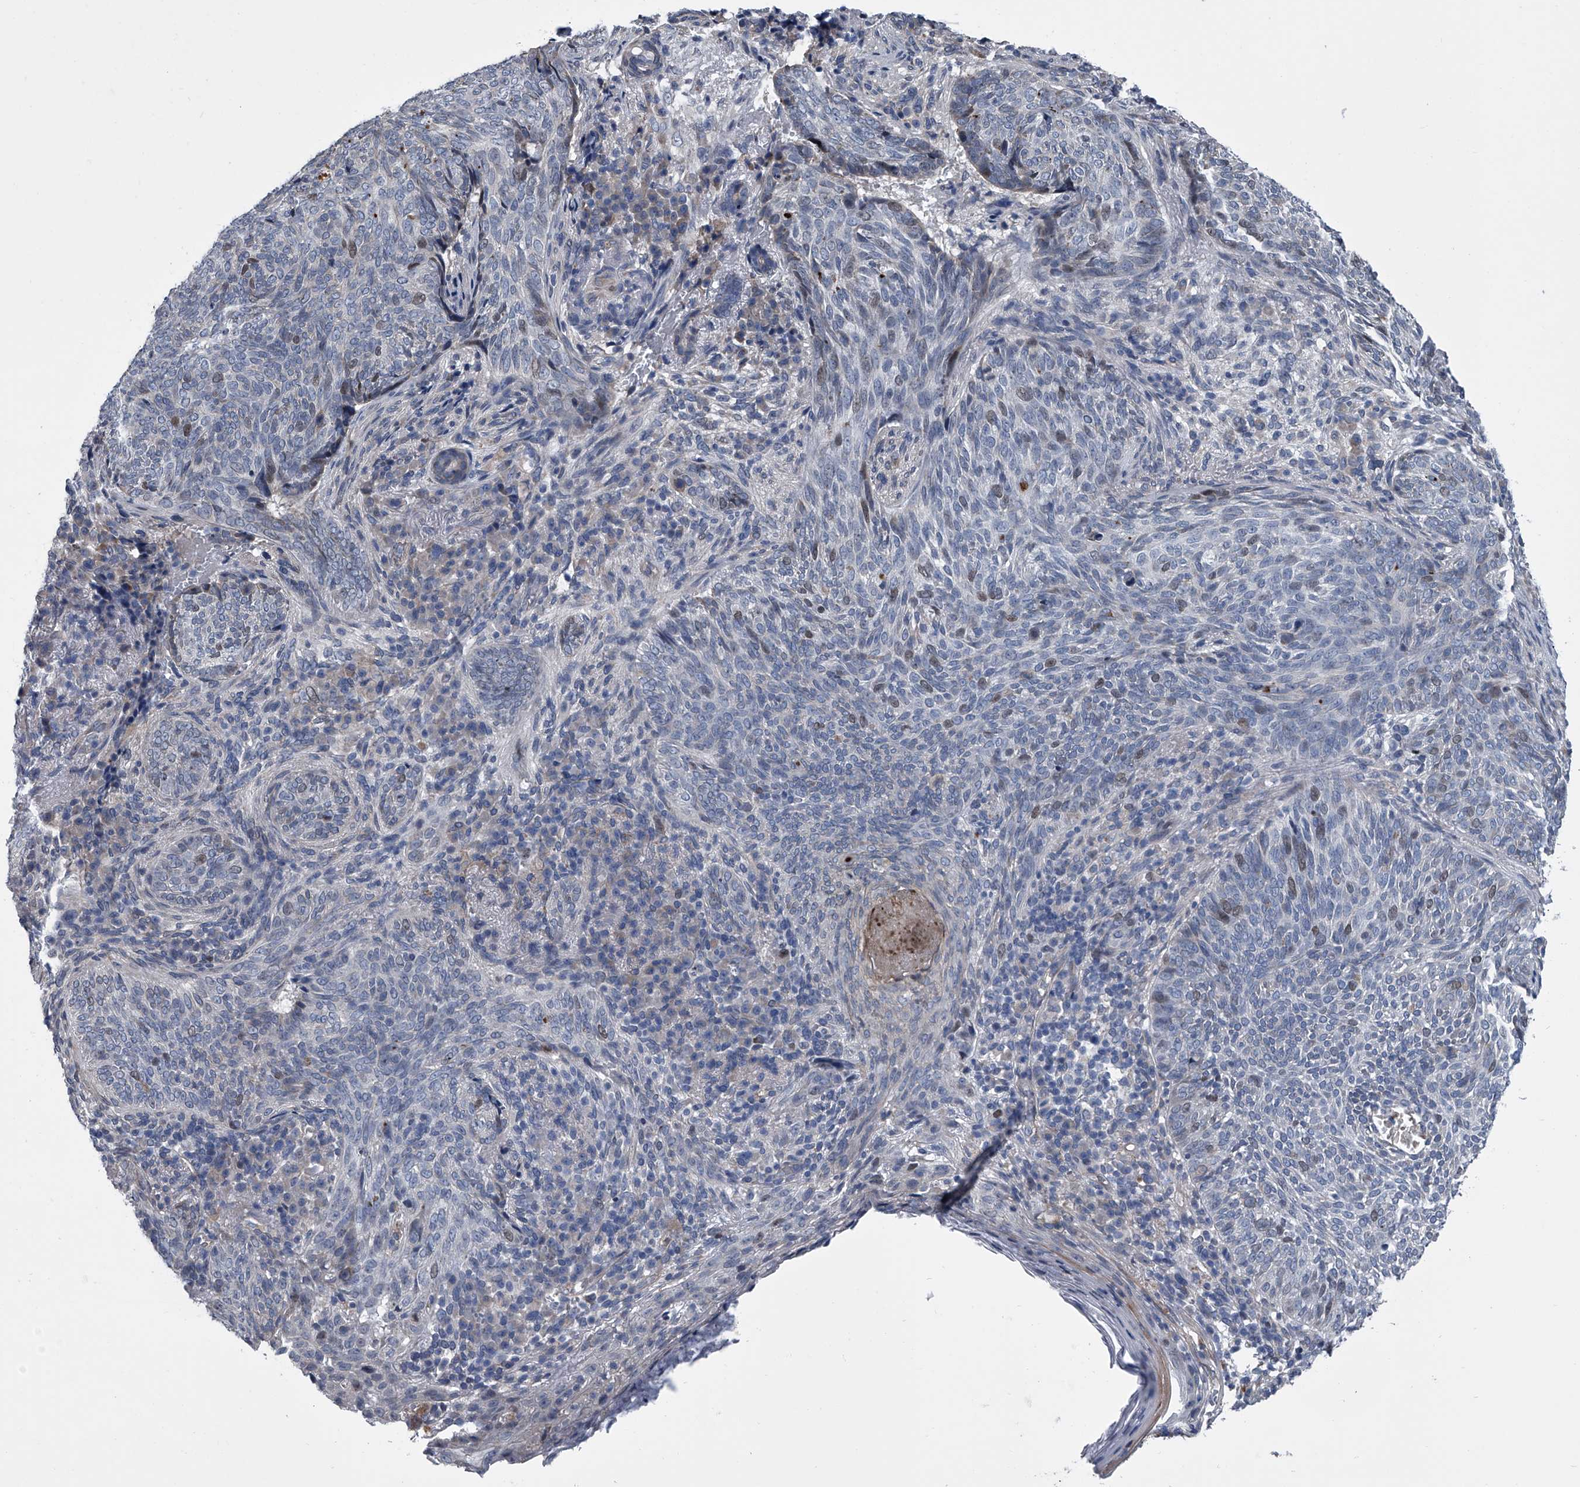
{"staining": {"intensity": "weak", "quantity": "<25%", "location": "nuclear"}, "tissue": "skin cancer", "cell_type": "Tumor cells", "image_type": "cancer", "snomed": [{"axis": "morphology", "description": "Basal cell carcinoma"}, {"axis": "topography", "description": "Skin"}], "caption": "Tumor cells show no significant protein positivity in skin cancer.", "gene": "ABCG1", "patient": {"sex": "male", "age": 85}}